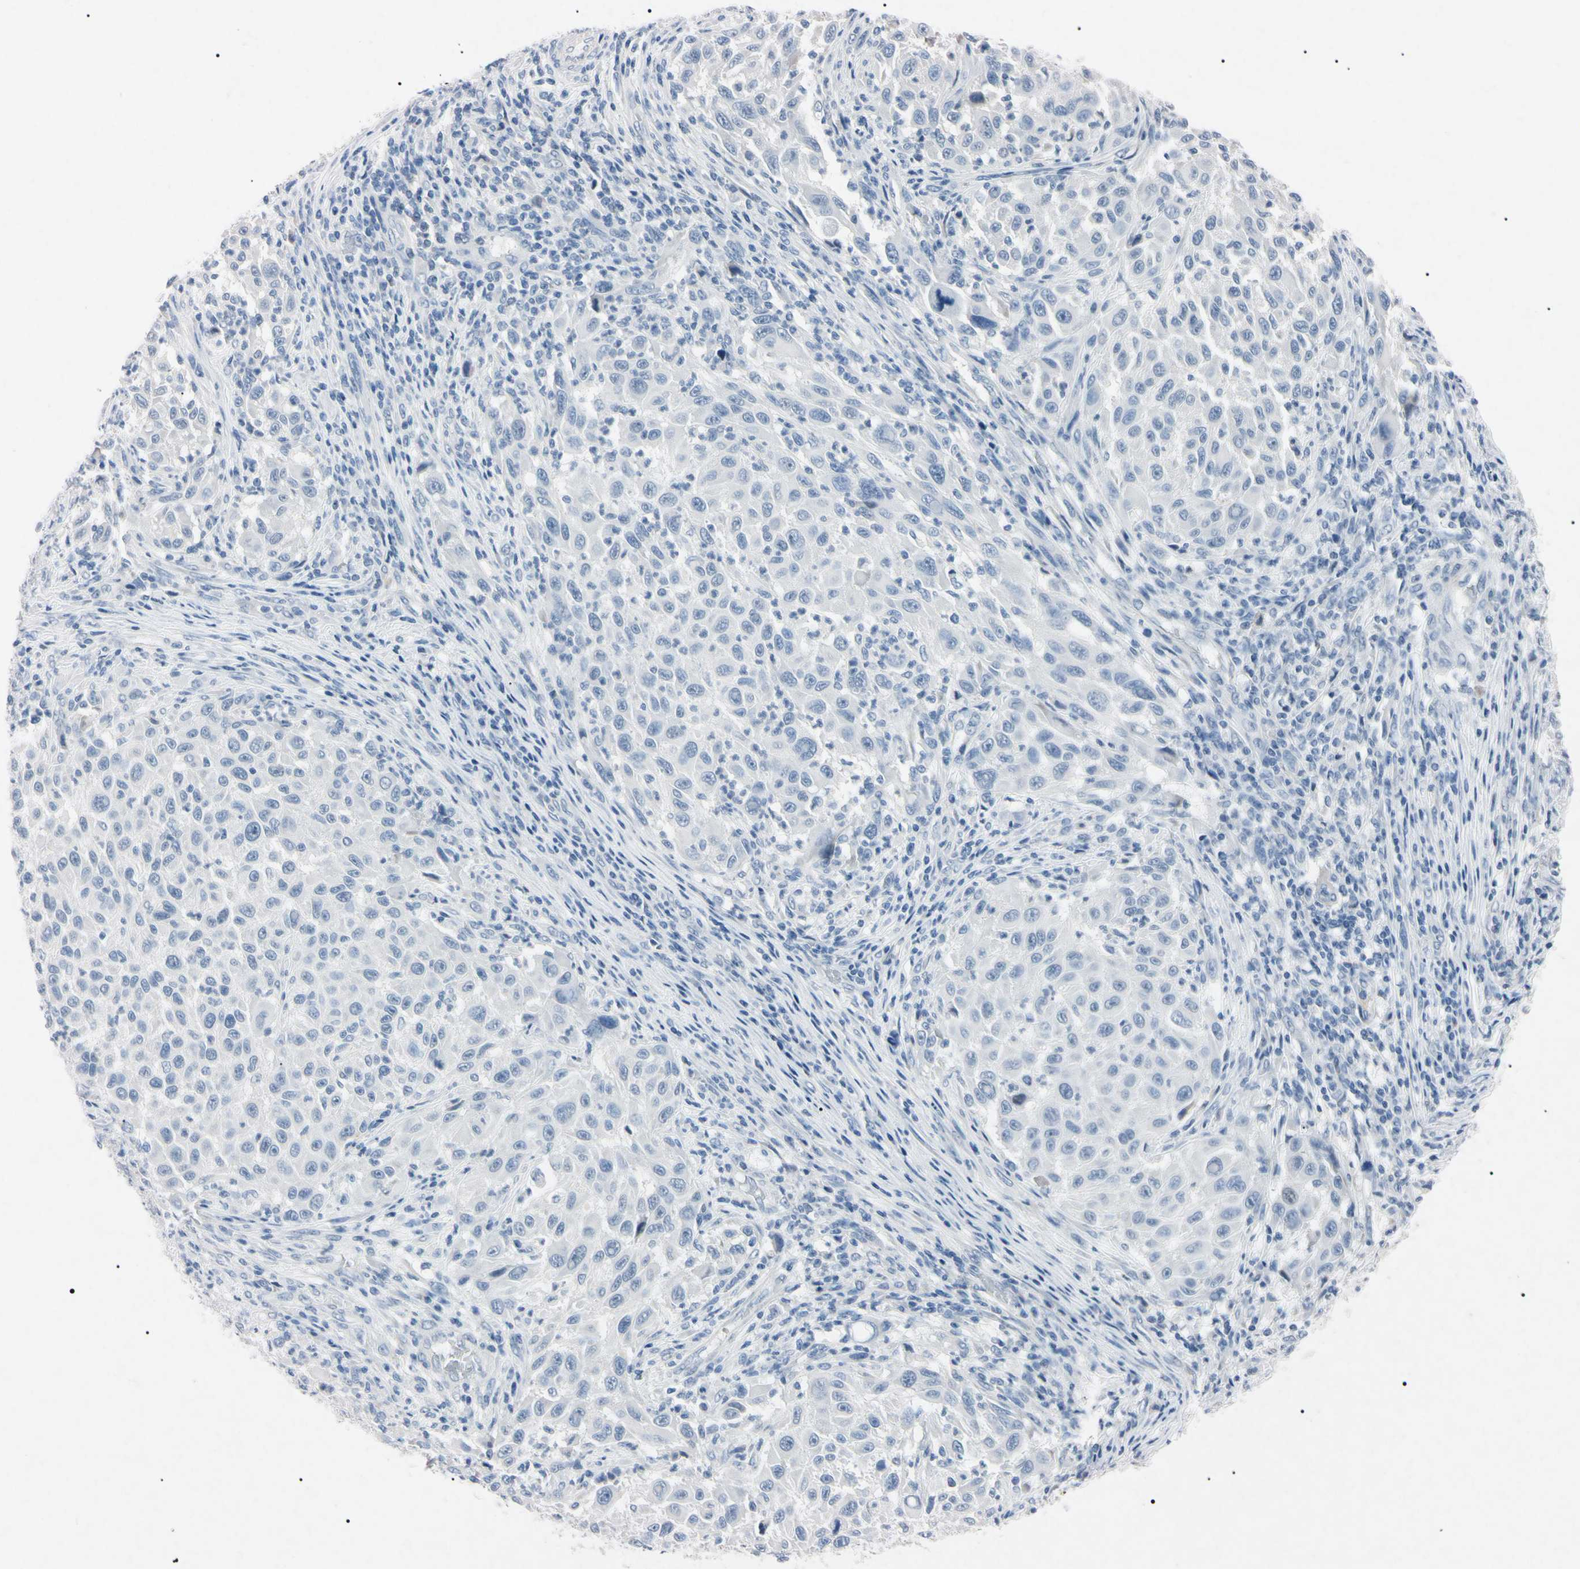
{"staining": {"intensity": "negative", "quantity": "none", "location": "none"}, "tissue": "melanoma", "cell_type": "Tumor cells", "image_type": "cancer", "snomed": [{"axis": "morphology", "description": "Malignant melanoma, Metastatic site"}, {"axis": "topography", "description": "Lymph node"}], "caption": "Histopathology image shows no protein staining in tumor cells of malignant melanoma (metastatic site) tissue. (Brightfield microscopy of DAB immunohistochemistry at high magnification).", "gene": "ELN", "patient": {"sex": "male", "age": 61}}